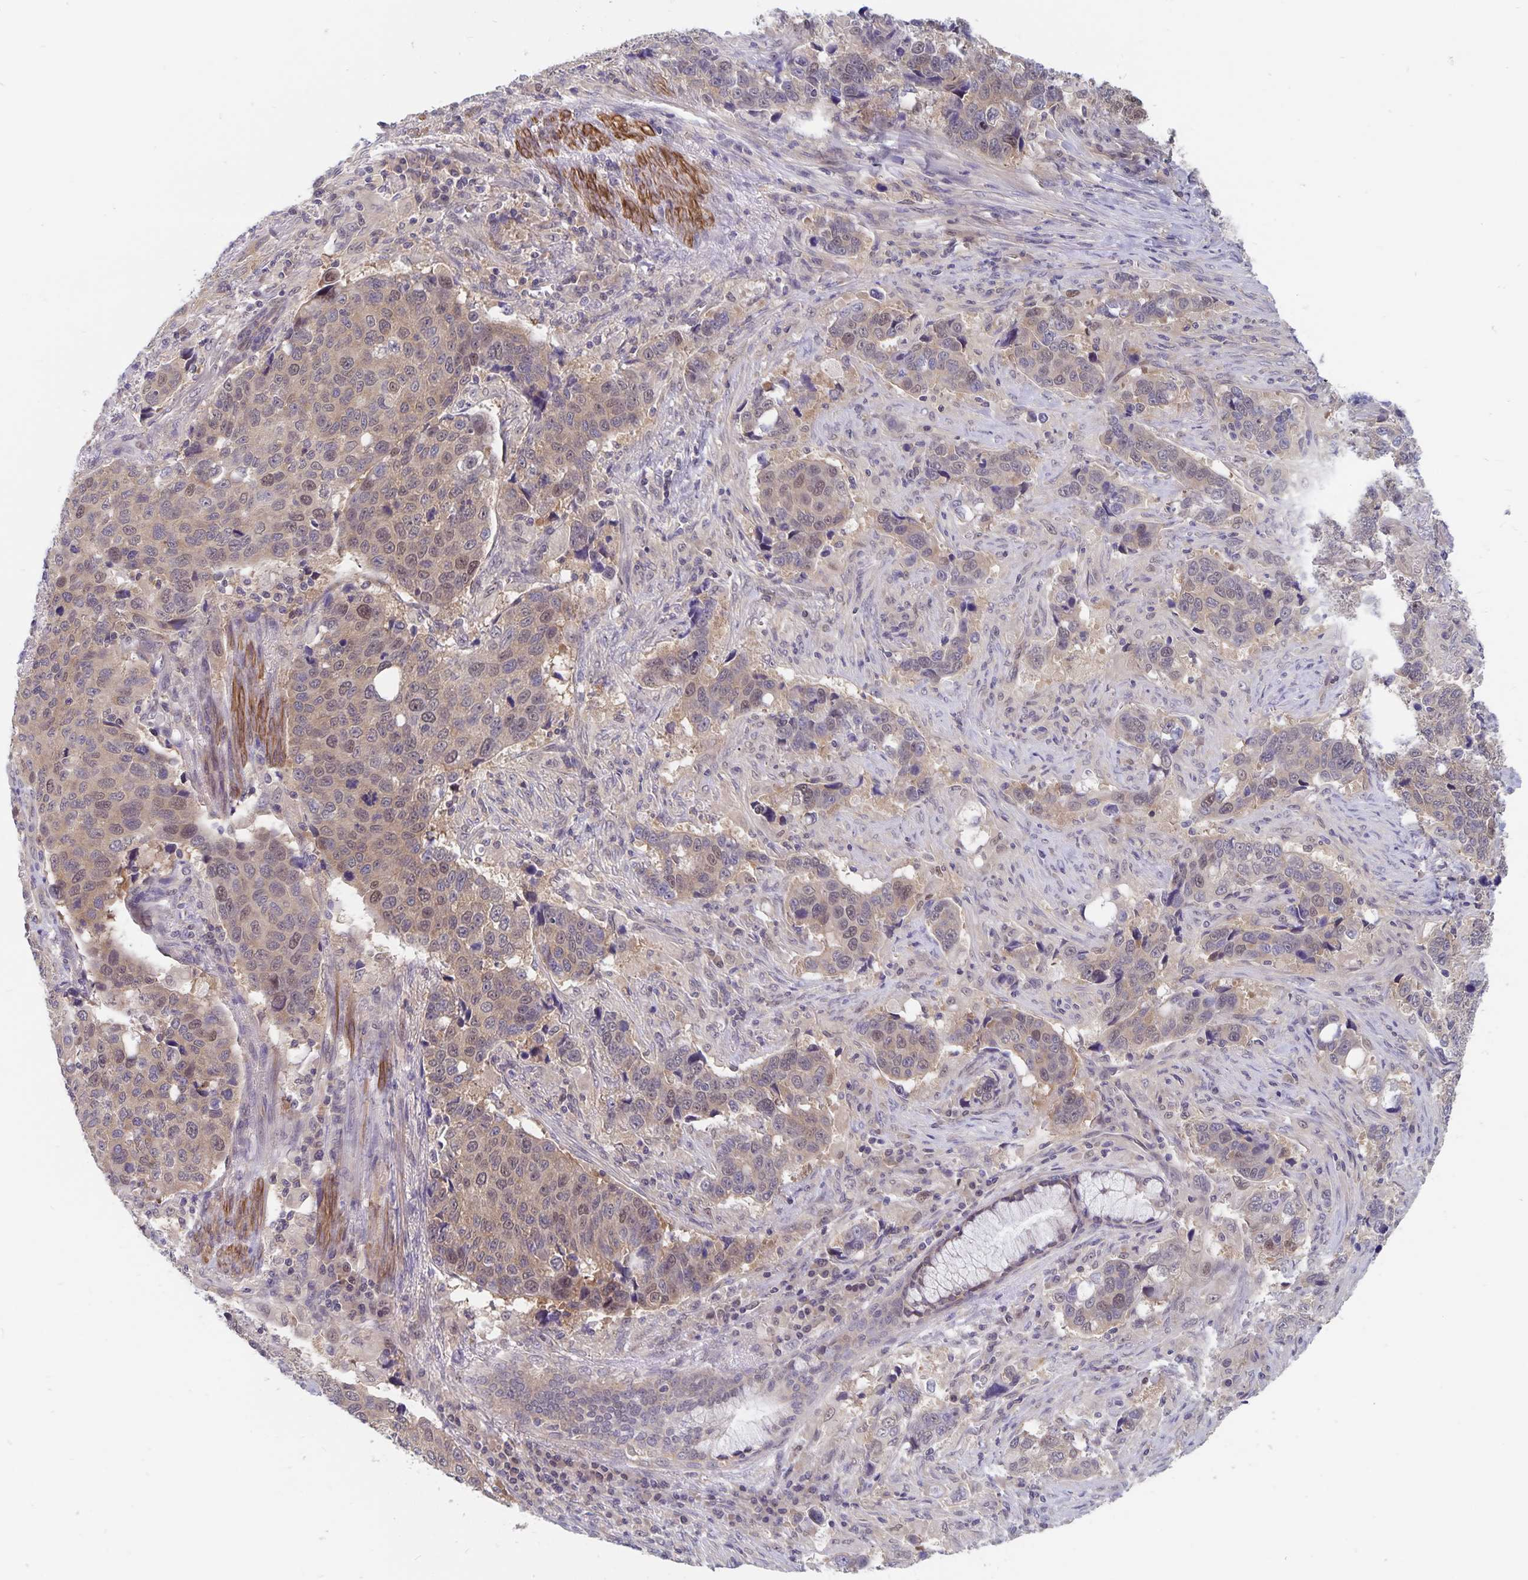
{"staining": {"intensity": "weak", "quantity": "25%-75%", "location": "cytoplasmic/membranous,nuclear"}, "tissue": "lung cancer", "cell_type": "Tumor cells", "image_type": "cancer", "snomed": [{"axis": "morphology", "description": "Squamous cell carcinoma, NOS"}, {"axis": "topography", "description": "Lymph node"}, {"axis": "topography", "description": "Lung"}], "caption": "Weak cytoplasmic/membranous and nuclear expression is seen in about 25%-75% of tumor cells in lung cancer (squamous cell carcinoma). Nuclei are stained in blue.", "gene": "BAG6", "patient": {"sex": "male", "age": 61}}